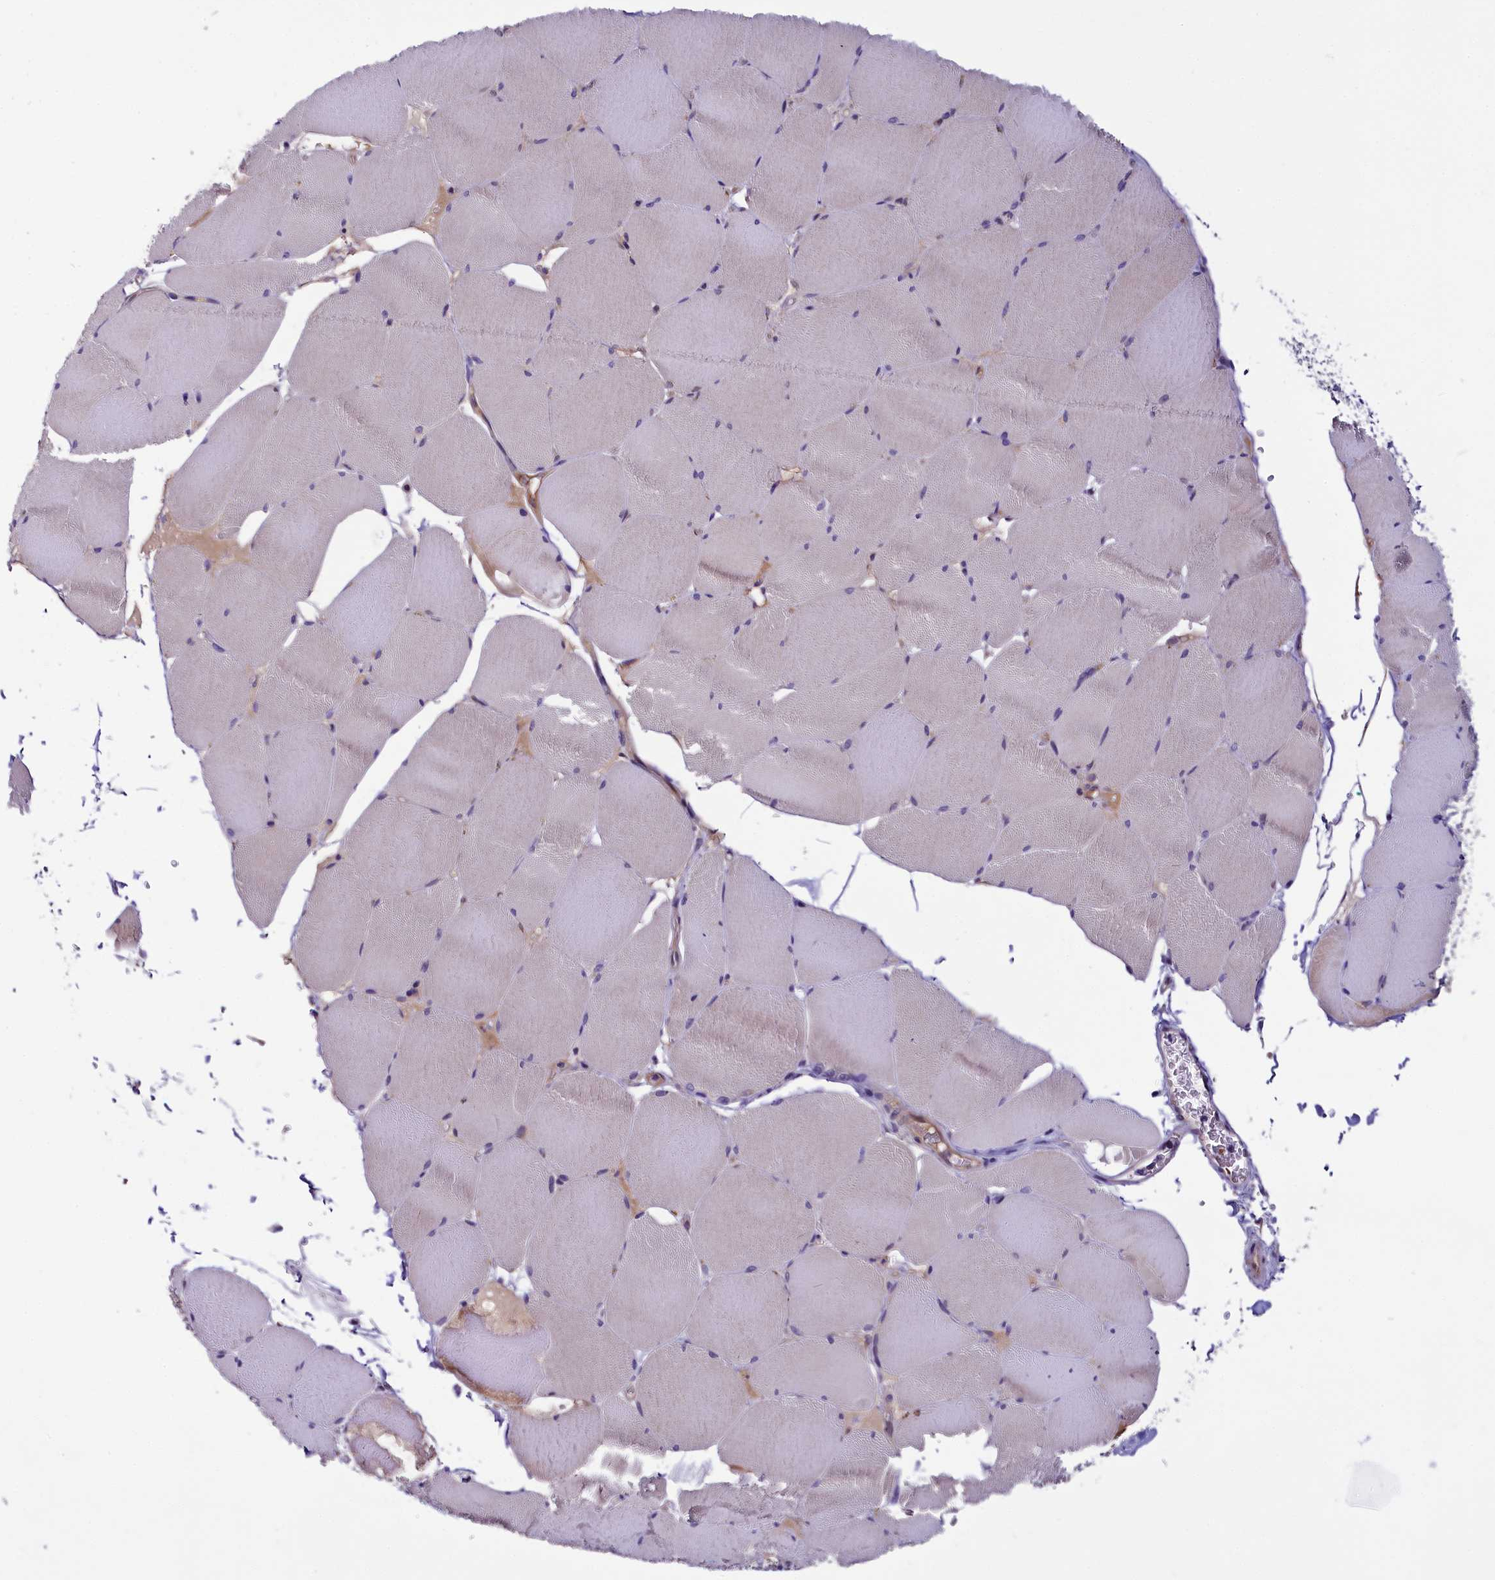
{"staining": {"intensity": "weak", "quantity": "25%-75%", "location": "cytoplasmic/membranous"}, "tissue": "skeletal muscle", "cell_type": "Myocytes", "image_type": "normal", "snomed": [{"axis": "morphology", "description": "Normal tissue, NOS"}, {"axis": "topography", "description": "Skeletal muscle"}, {"axis": "topography", "description": "Head-Neck"}], "caption": "Protein positivity by IHC exhibits weak cytoplasmic/membranous staining in about 25%-75% of myocytes in normal skeletal muscle.", "gene": "C9orf40", "patient": {"sex": "male", "age": 66}}